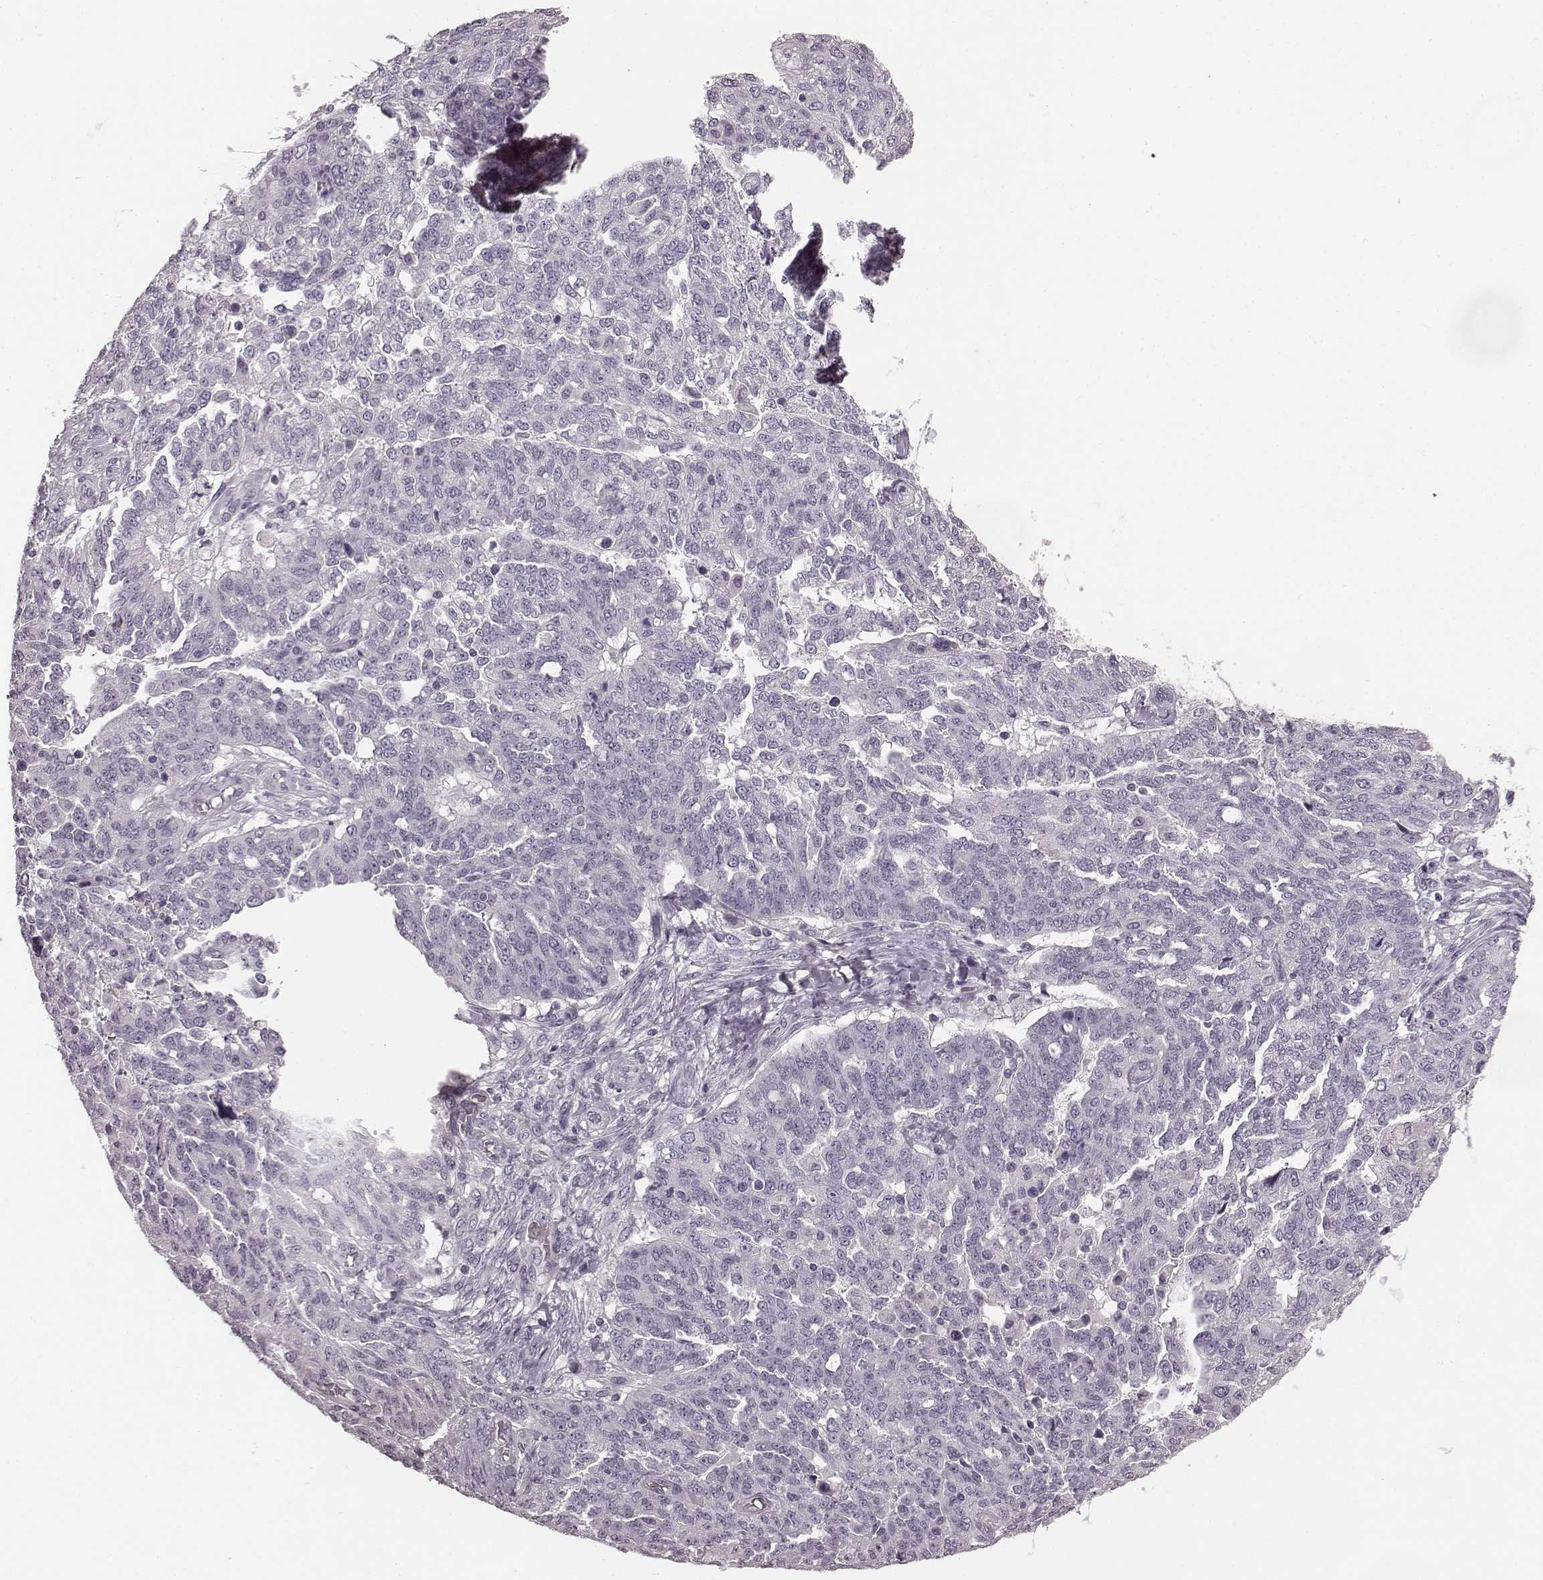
{"staining": {"intensity": "negative", "quantity": "none", "location": "none"}, "tissue": "ovarian cancer", "cell_type": "Tumor cells", "image_type": "cancer", "snomed": [{"axis": "morphology", "description": "Cystadenocarcinoma, serous, NOS"}, {"axis": "topography", "description": "Ovary"}], "caption": "Immunohistochemistry (IHC) histopathology image of neoplastic tissue: ovarian serous cystadenocarcinoma stained with DAB (3,3'-diaminobenzidine) reveals no significant protein positivity in tumor cells.", "gene": "RIT2", "patient": {"sex": "female", "age": 67}}